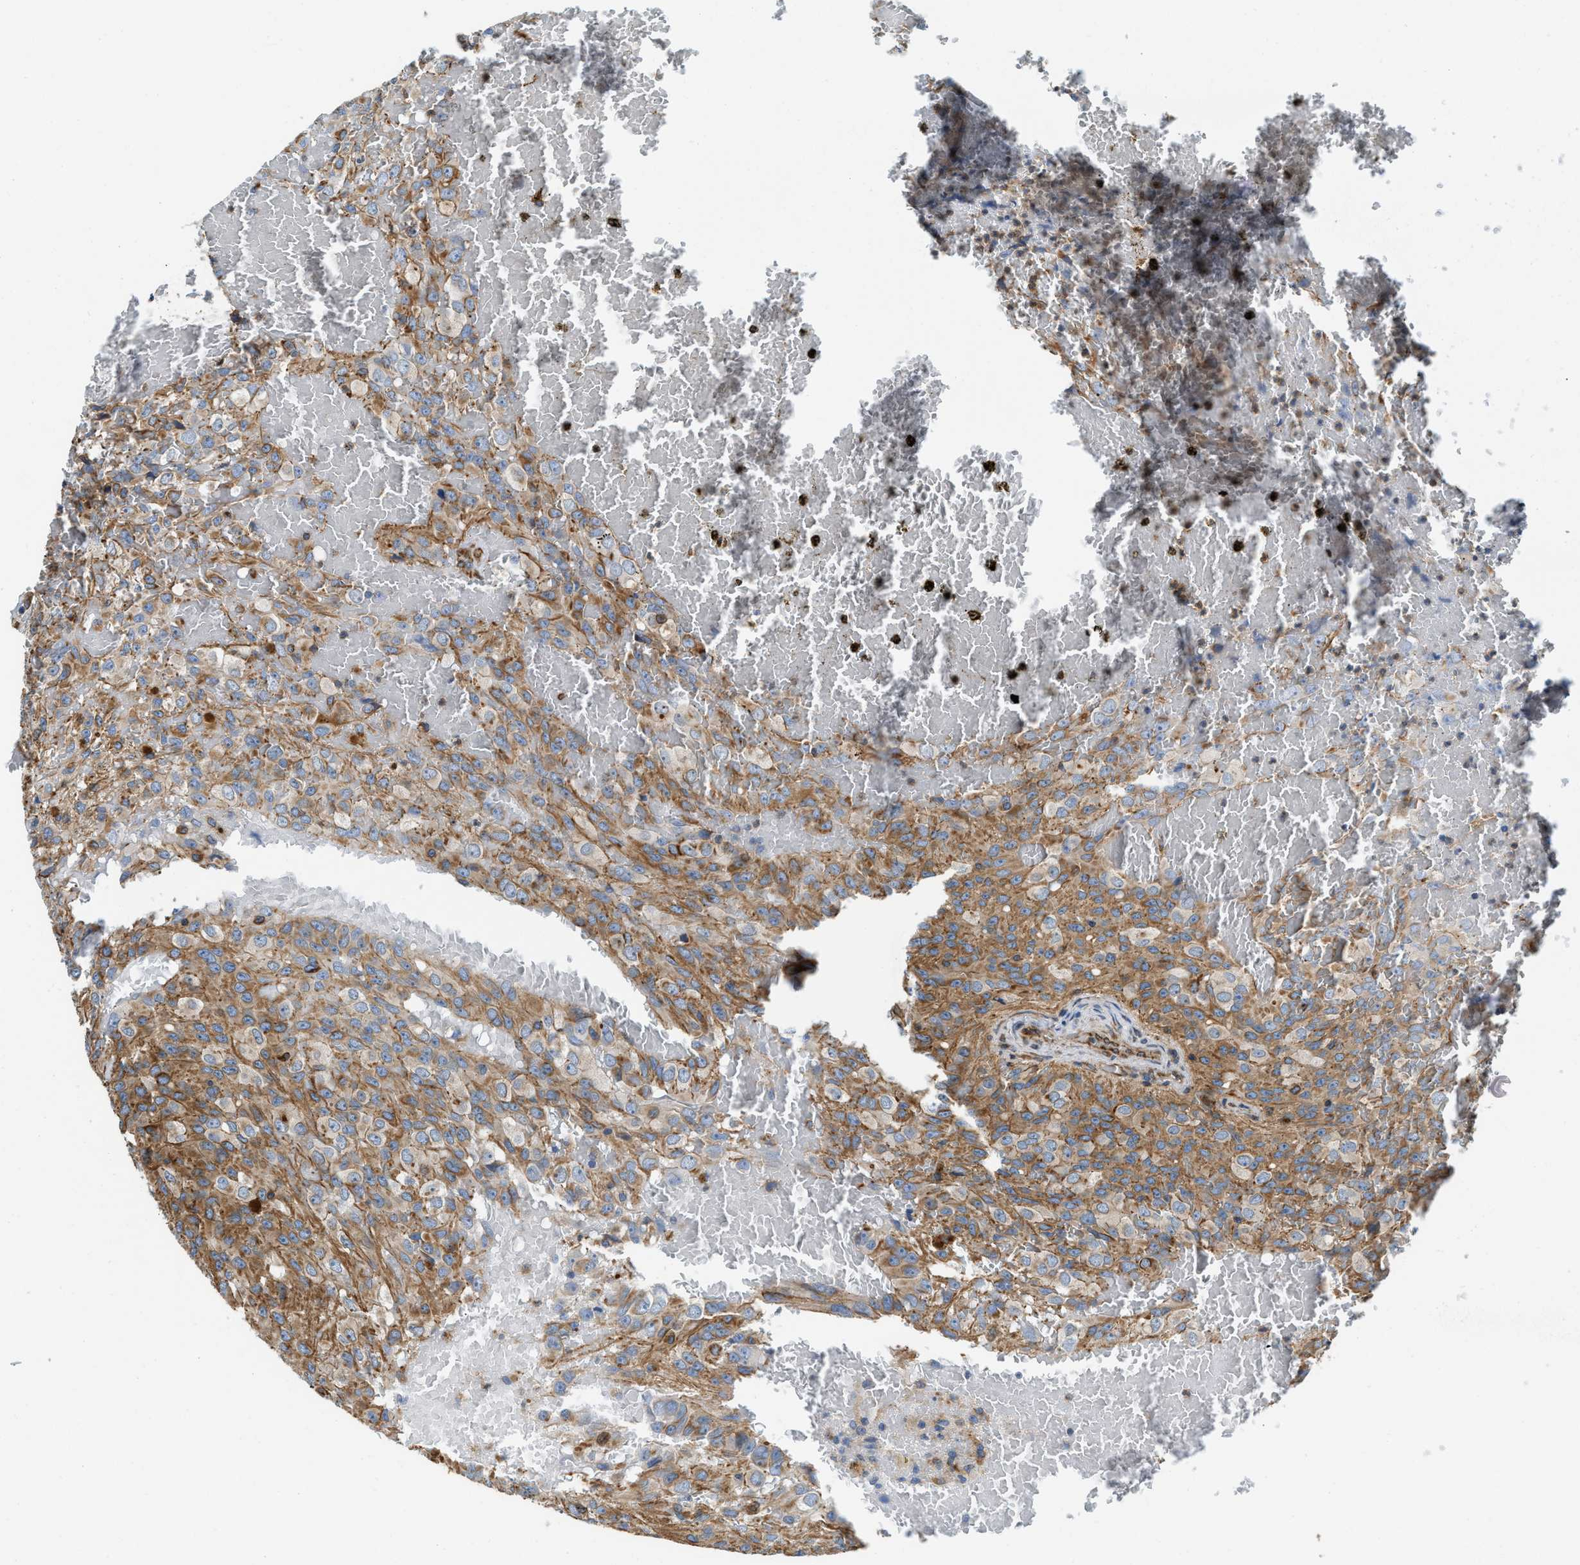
{"staining": {"intensity": "moderate", "quantity": ">75%", "location": "cytoplasmic/membranous"}, "tissue": "glioma", "cell_type": "Tumor cells", "image_type": "cancer", "snomed": [{"axis": "morphology", "description": "Glioma, malignant, High grade"}, {"axis": "topography", "description": "Brain"}], "caption": "Protein staining of glioma tissue displays moderate cytoplasmic/membranous expression in approximately >75% of tumor cells.", "gene": "HSD17B12", "patient": {"sex": "male", "age": 32}}